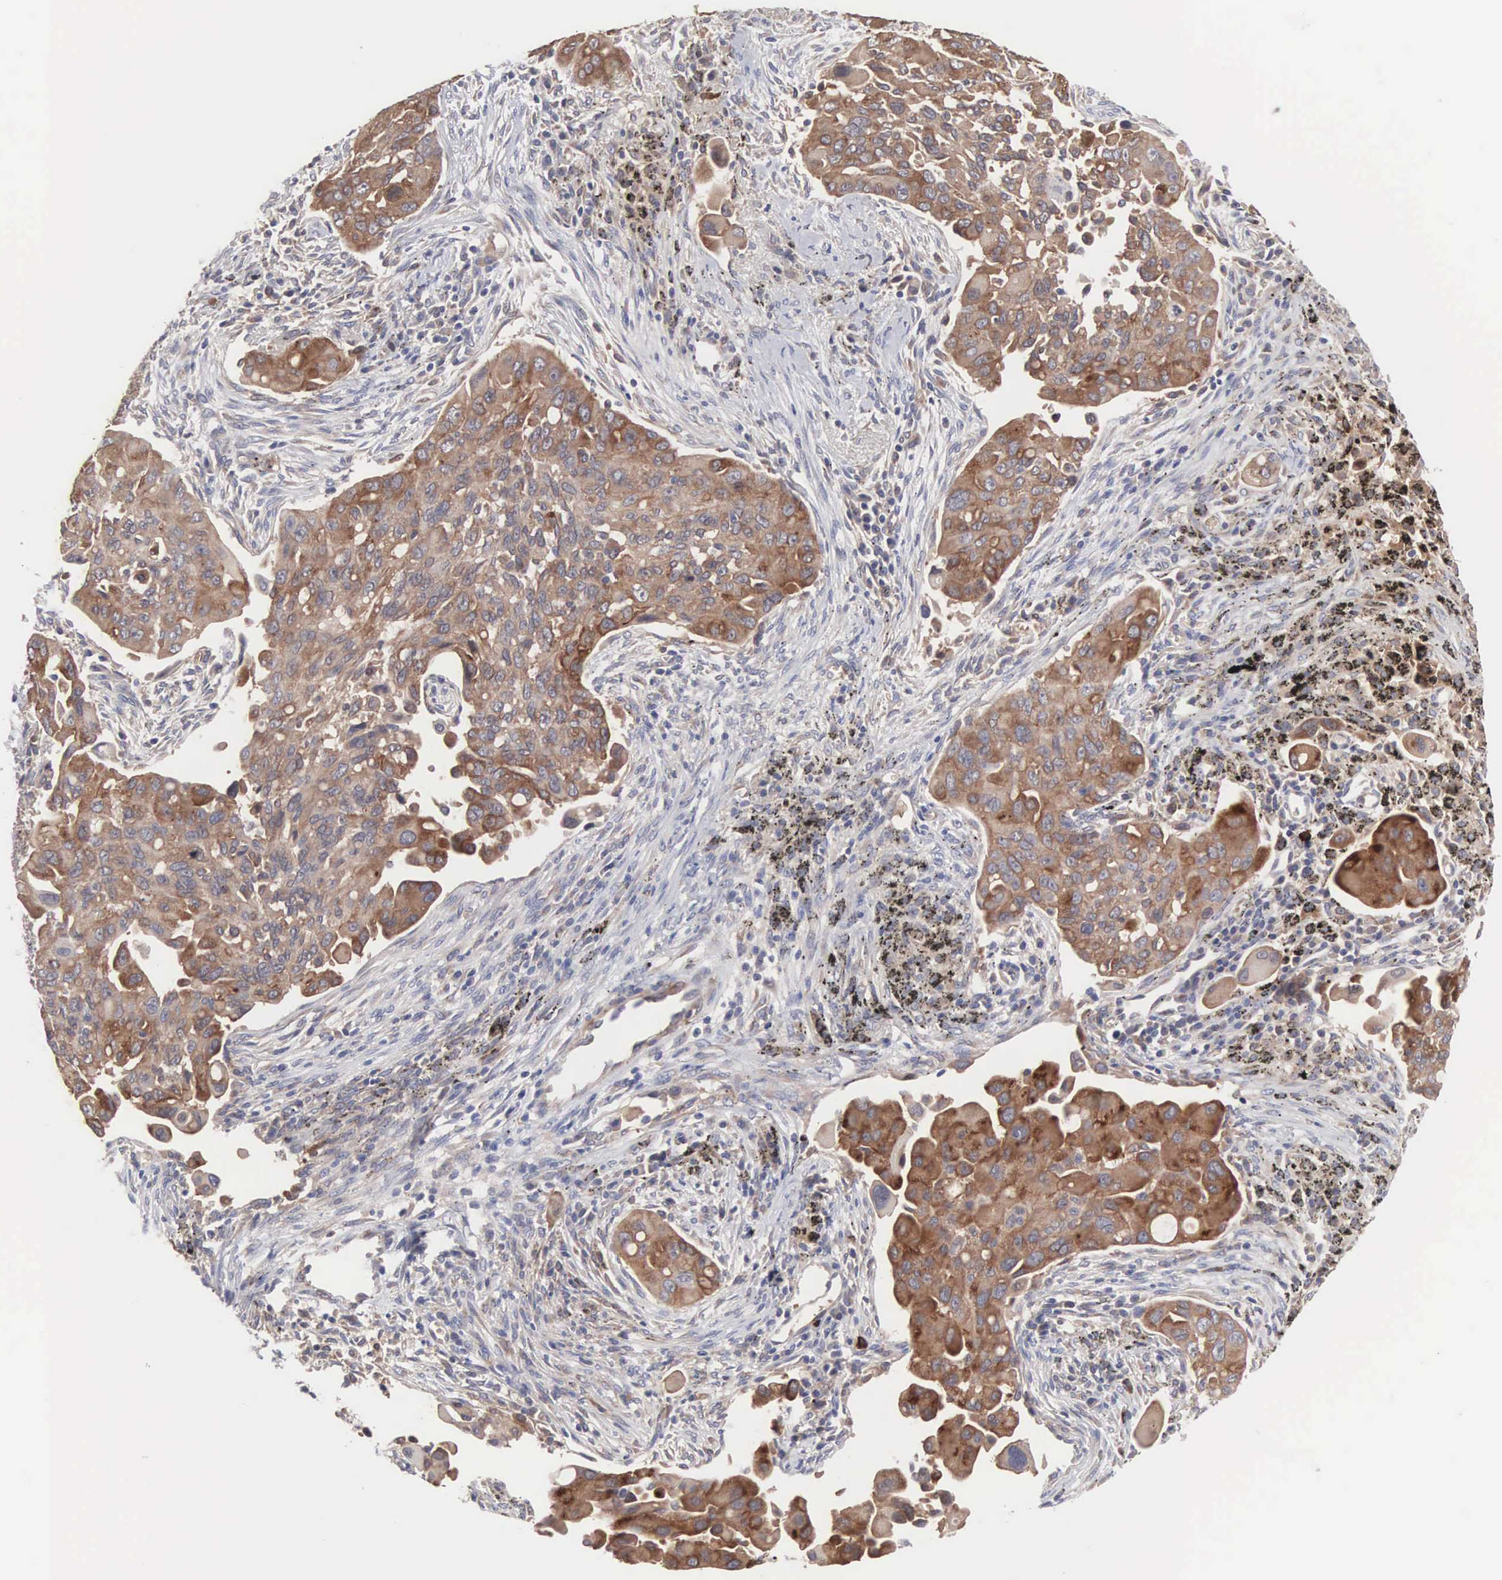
{"staining": {"intensity": "moderate", "quantity": ">75%", "location": "cytoplasmic/membranous"}, "tissue": "lung cancer", "cell_type": "Tumor cells", "image_type": "cancer", "snomed": [{"axis": "morphology", "description": "Adenocarcinoma, NOS"}, {"axis": "topography", "description": "Lung"}], "caption": "The photomicrograph demonstrates a brown stain indicating the presence of a protein in the cytoplasmic/membranous of tumor cells in lung cancer (adenocarcinoma).", "gene": "INF2", "patient": {"sex": "male", "age": 68}}